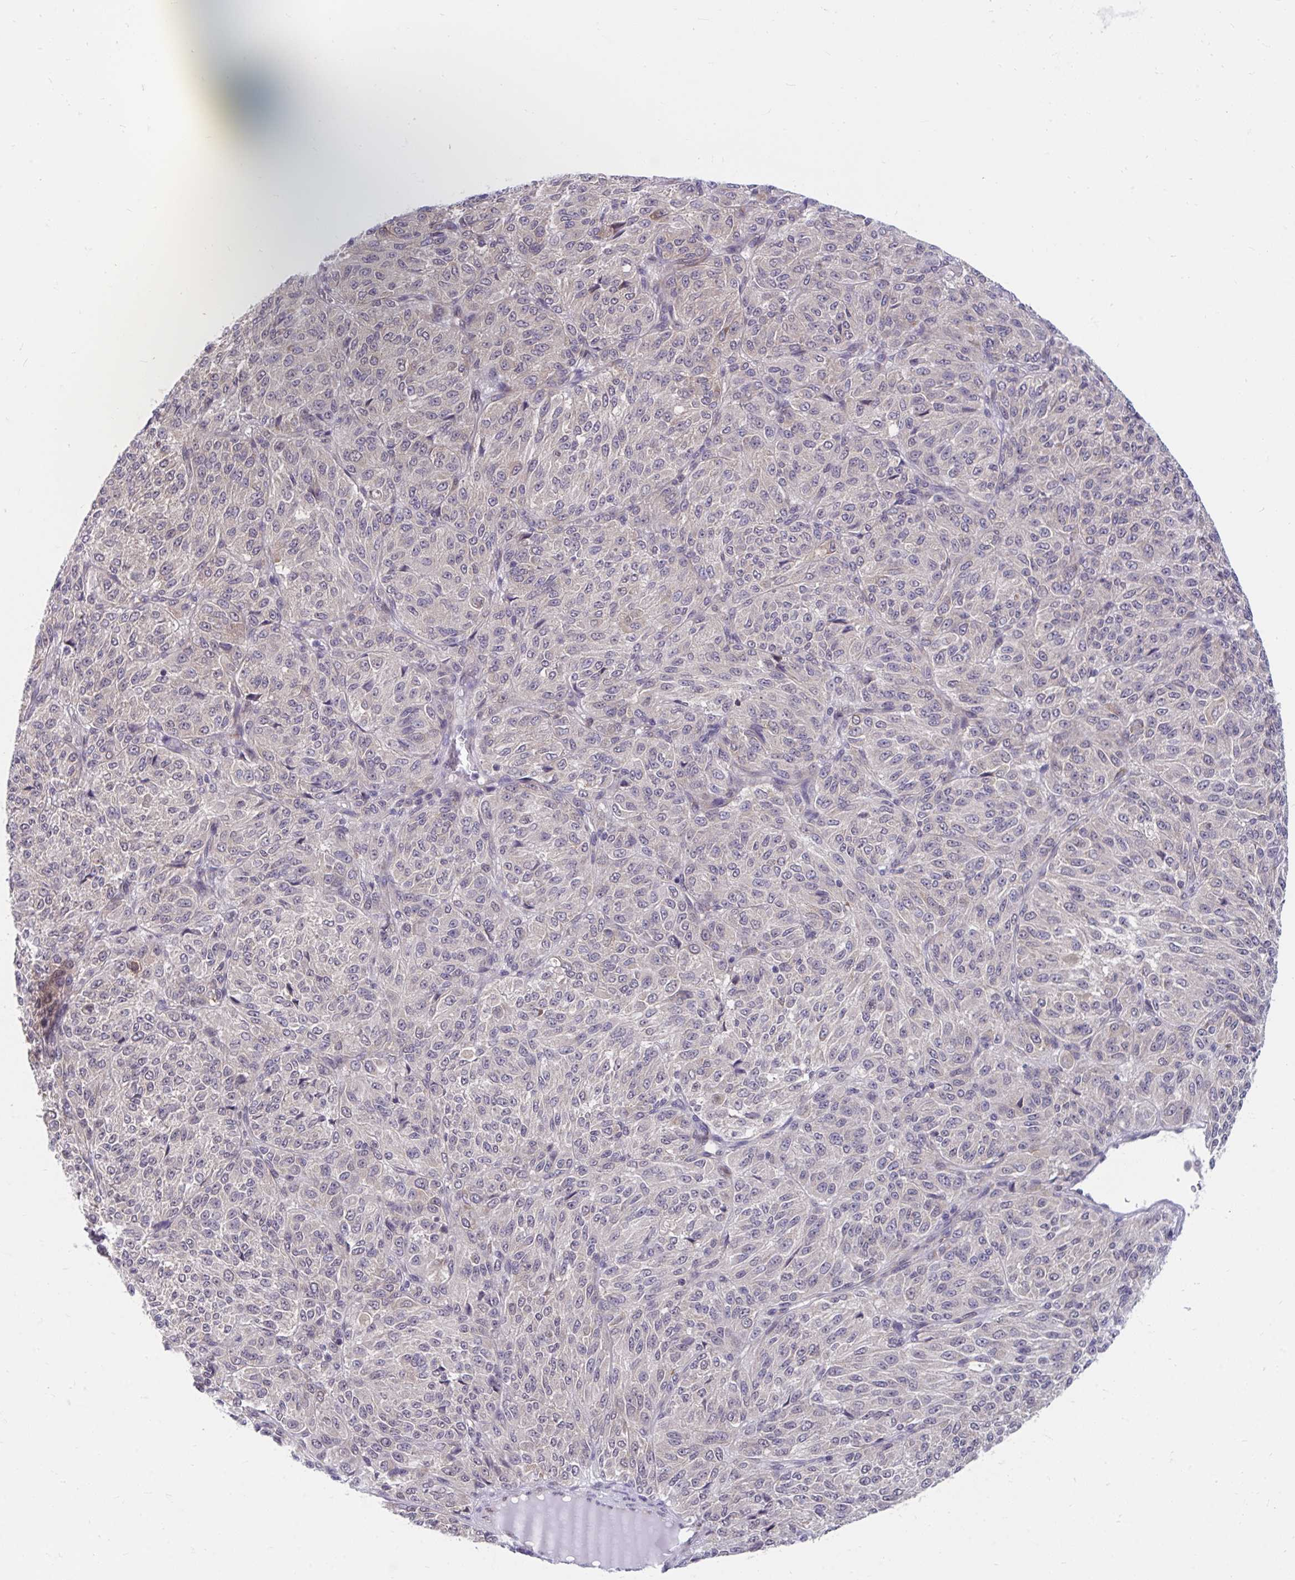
{"staining": {"intensity": "moderate", "quantity": "25%-75%", "location": "cytoplasmic/membranous"}, "tissue": "melanoma", "cell_type": "Tumor cells", "image_type": "cancer", "snomed": [{"axis": "morphology", "description": "Malignant melanoma, Metastatic site"}, {"axis": "topography", "description": "Brain"}], "caption": "Human melanoma stained with a protein marker demonstrates moderate staining in tumor cells.", "gene": "SELENON", "patient": {"sex": "female", "age": 56}}